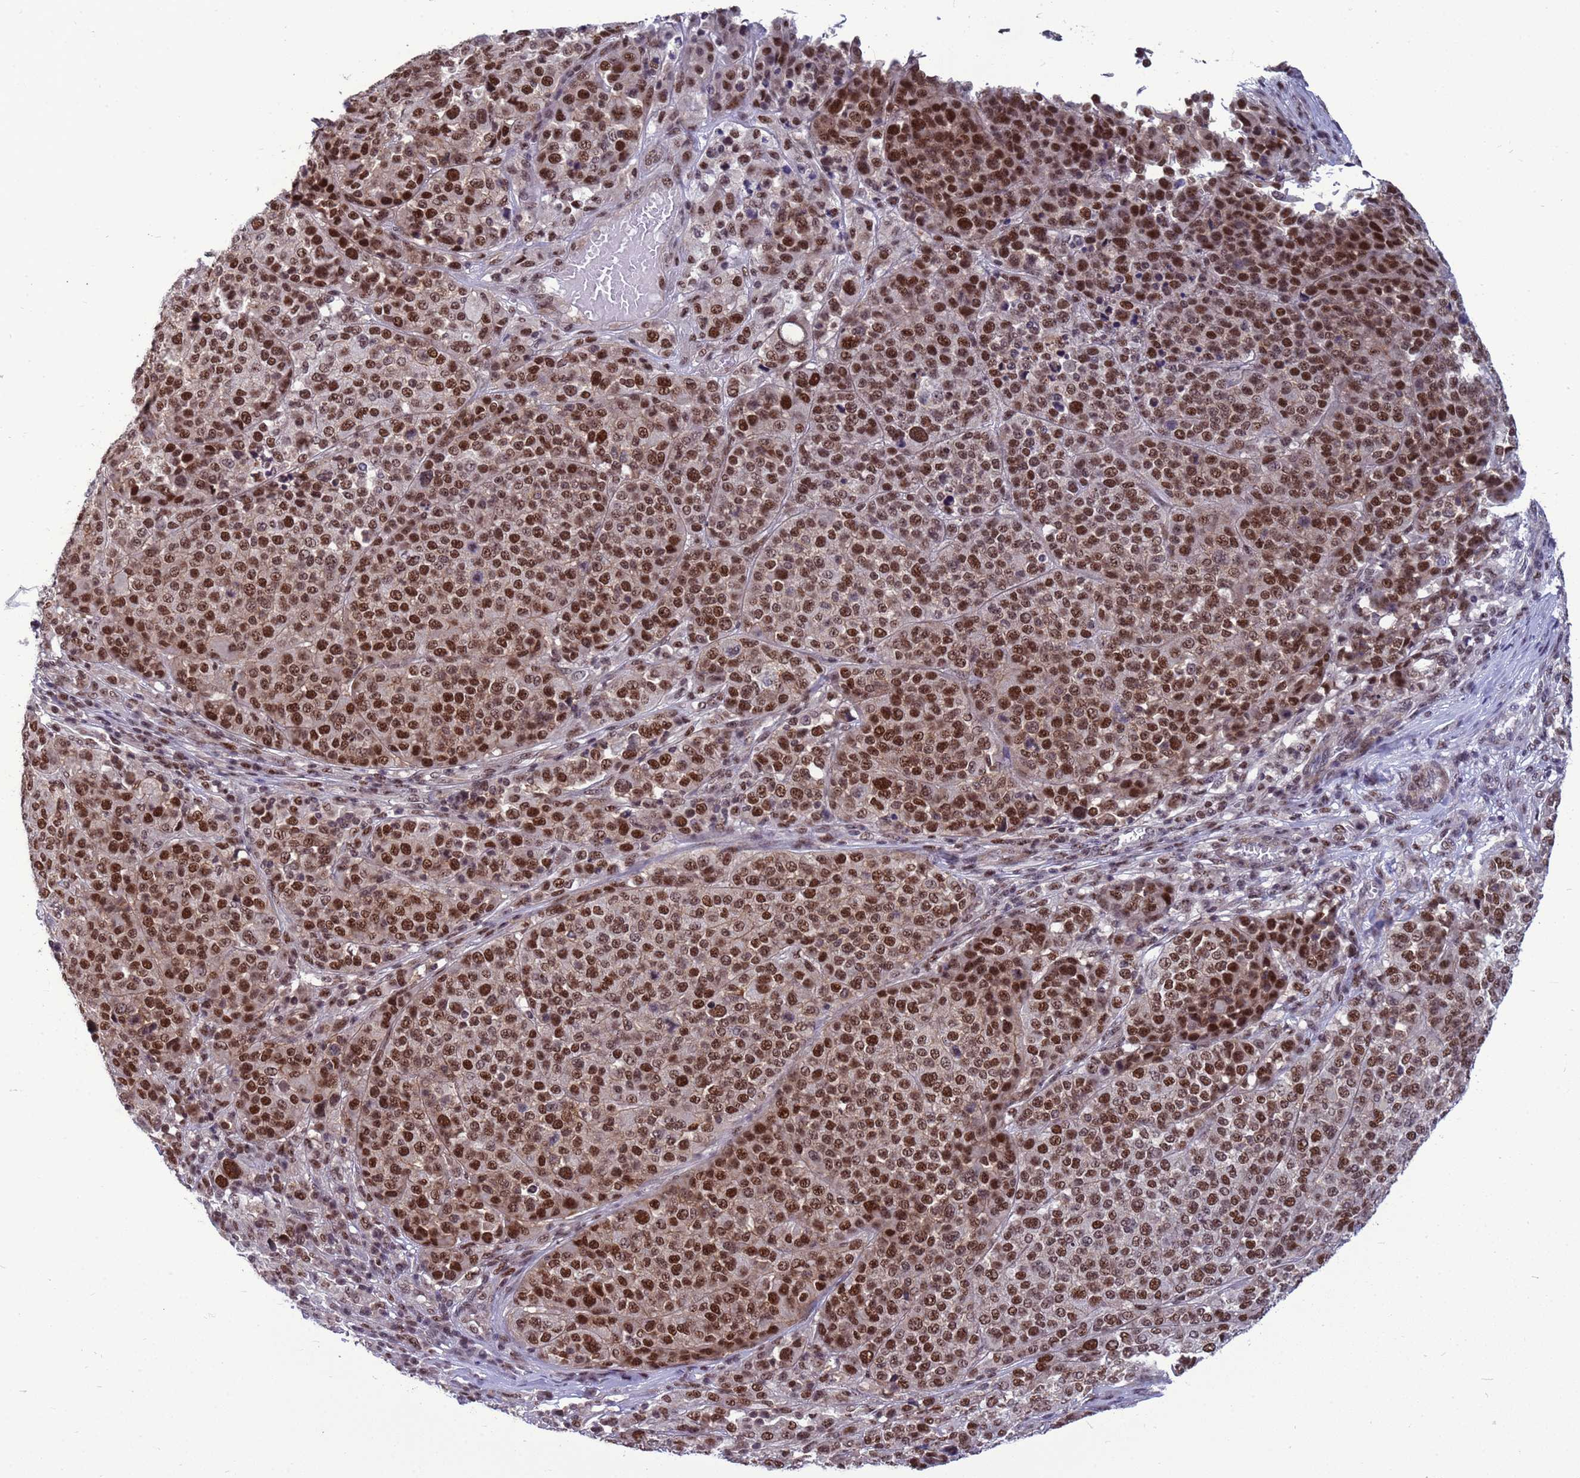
{"staining": {"intensity": "strong", "quantity": ">75%", "location": "nuclear"}, "tissue": "melanoma", "cell_type": "Tumor cells", "image_type": "cancer", "snomed": [{"axis": "morphology", "description": "Malignant melanoma, Metastatic site"}, {"axis": "topography", "description": "Lymph node"}], "caption": "An IHC image of neoplastic tissue is shown. Protein staining in brown shows strong nuclear positivity in malignant melanoma (metastatic site) within tumor cells. (brown staining indicates protein expression, while blue staining denotes nuclei).", "gene": "NSL1", "patient": {"sex": "male", "age": 44}}